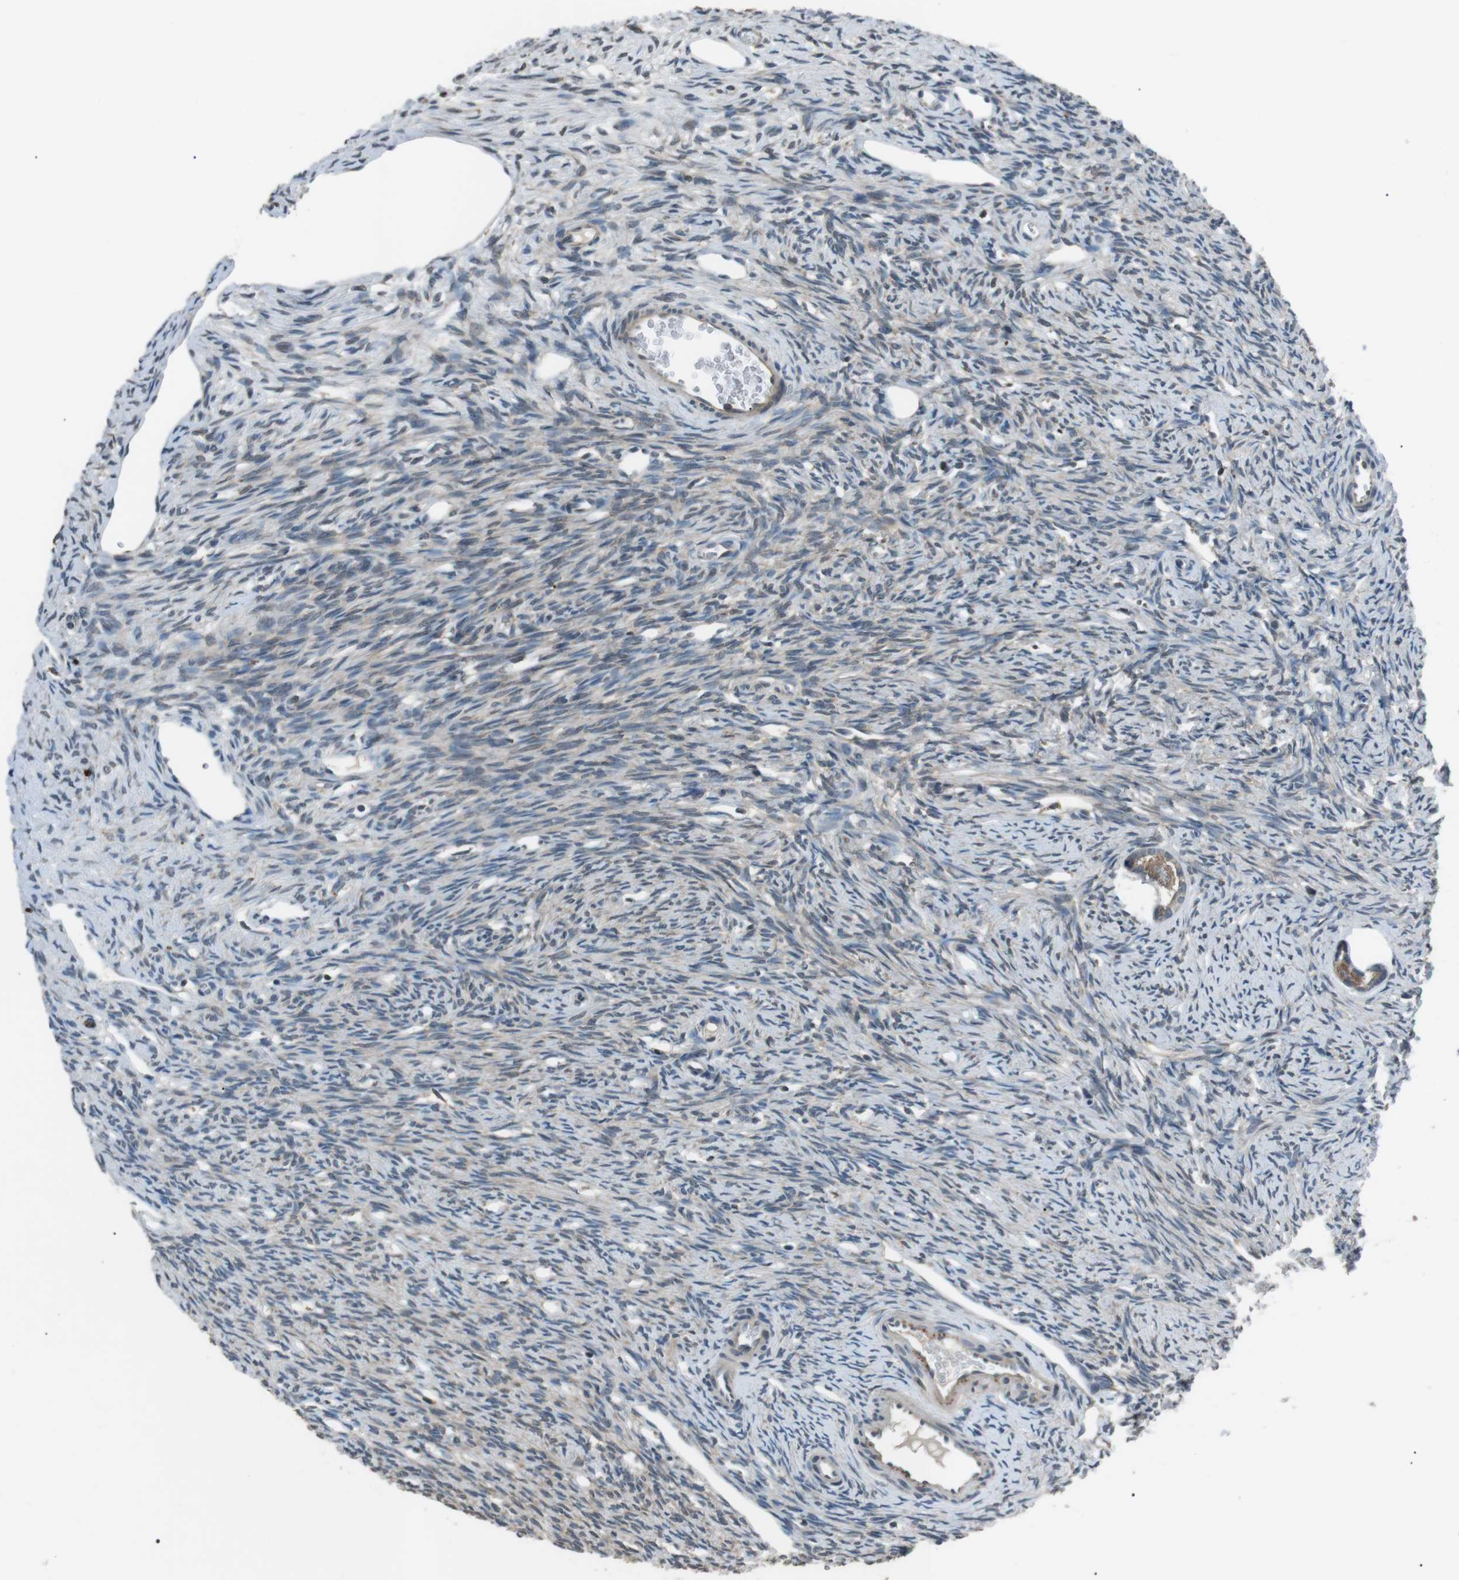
{"staining": {"intensity": "moderate", "quantity": ">75%", "location": "cytoplasmic/membranous"}, "tissue": "ovary", "cell_type": "Follicle cells", "image_type": "normal", "snomed": [{"axis": "morphology", "description": "Normal tissue, NOS"}, {"axis": "topography", "description": "Ovary"}], "caption": "The histopathology image demonstrates a brown stain indicating the presence of a protein in the cytoplasmic/membranous of follicle cells in ovary. (DAB (3,3'-diaminobenzidine) = brown stain, brightfield microscopy at high magnification).", "gene": "NEK7", "patient": {"sex": "female", "age": 33}}